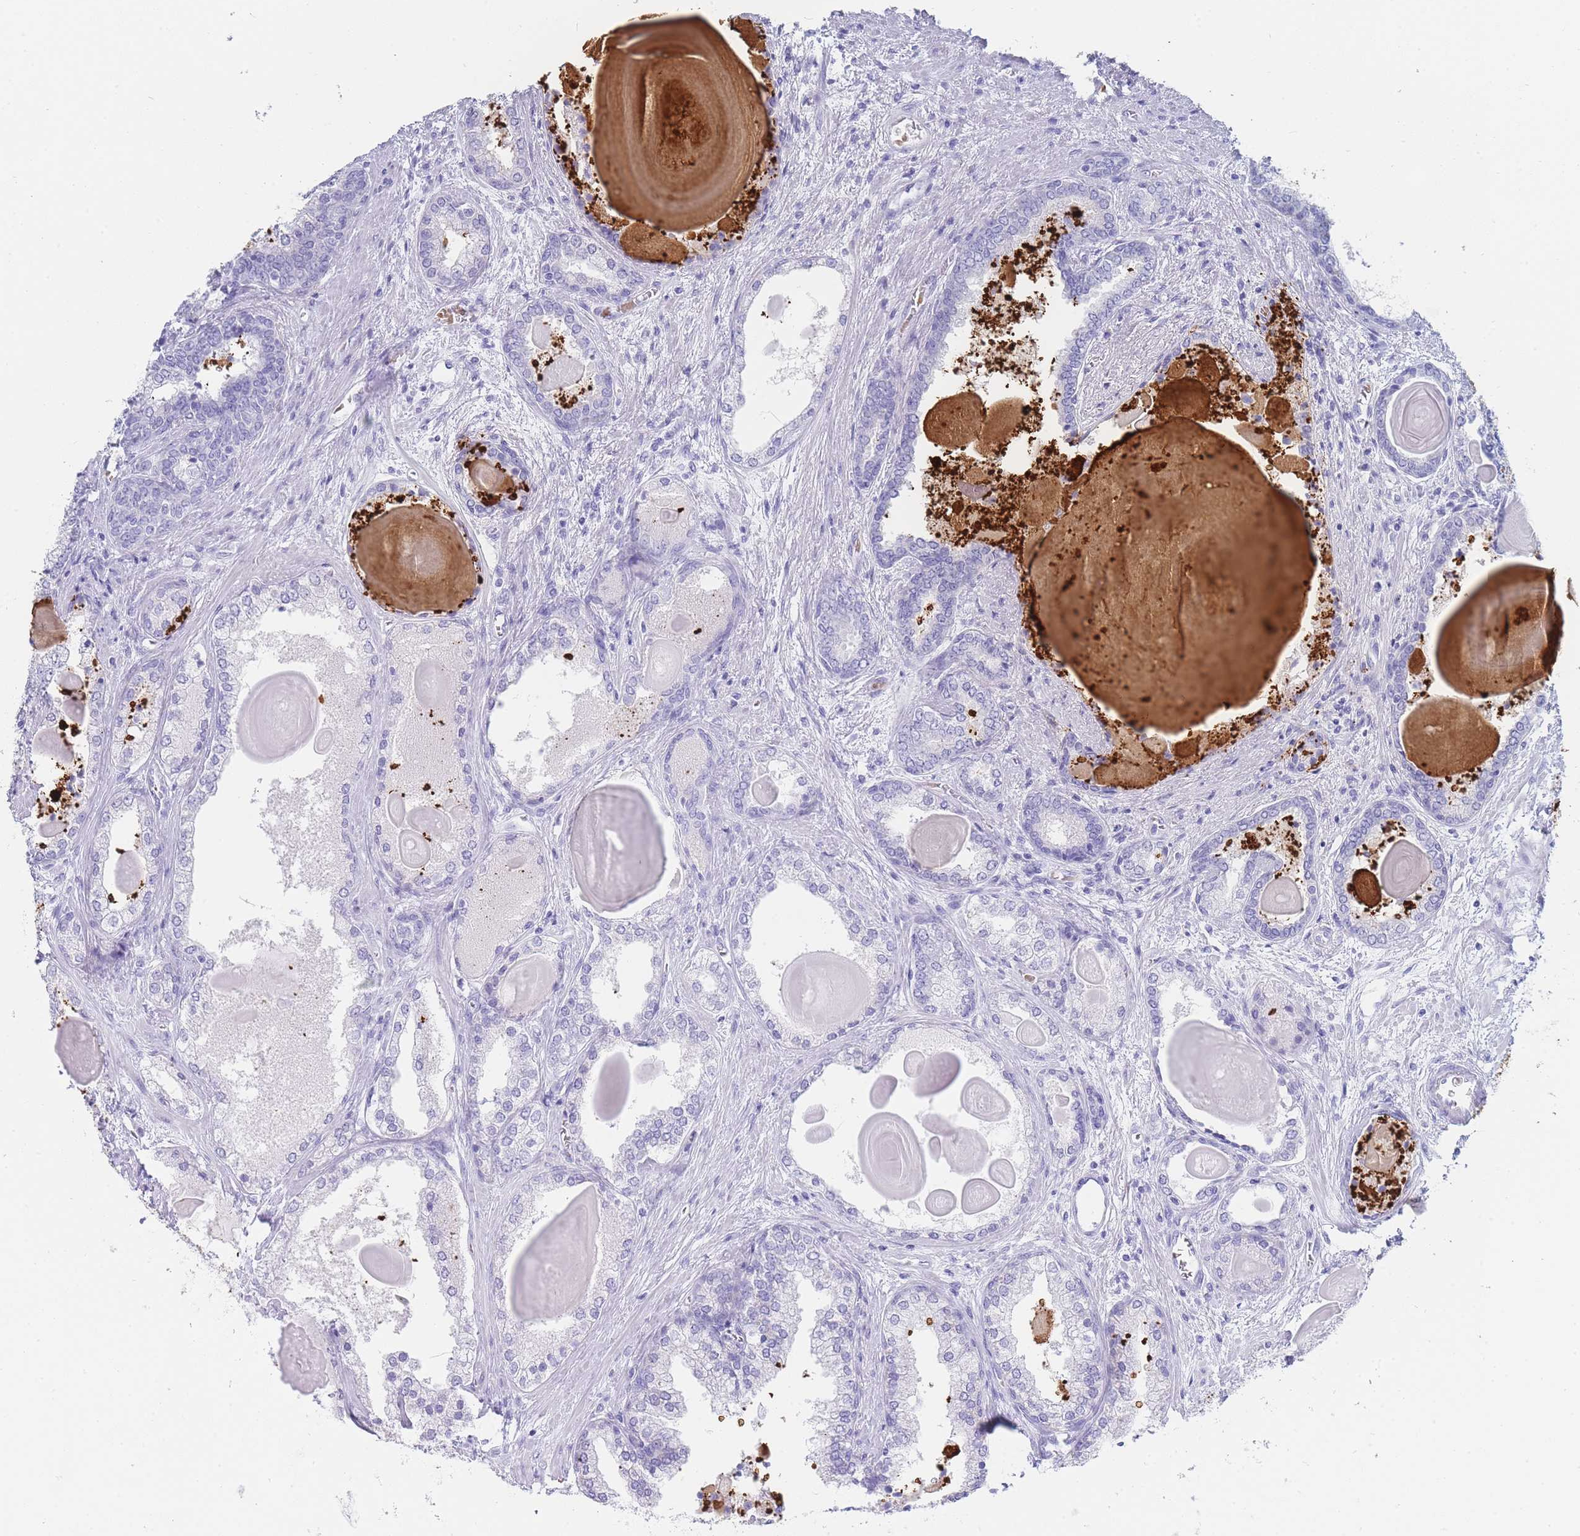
{"staining": {"intensity": "negative", "quantity": "none", "location": "none"}, "tissue": "prostate cancer", "cell_type": "Tumor cells", "image_type": "cancer", "snomed": [{"axis": "morphology", "description": "Adenocarcinoma, High grade"}, {"axis": "topography", "description": "Prostate"}], "caption": "There is no significant positivity in tumor cells of prostate cancer. The staining was performed using DAB to visualize the protein expression in brown, while the nuclei were stained in blue with hematoxylin (Magnification: 20x).", "gene": "HBG2", "patient": {"sex": "male", "age": 63}}